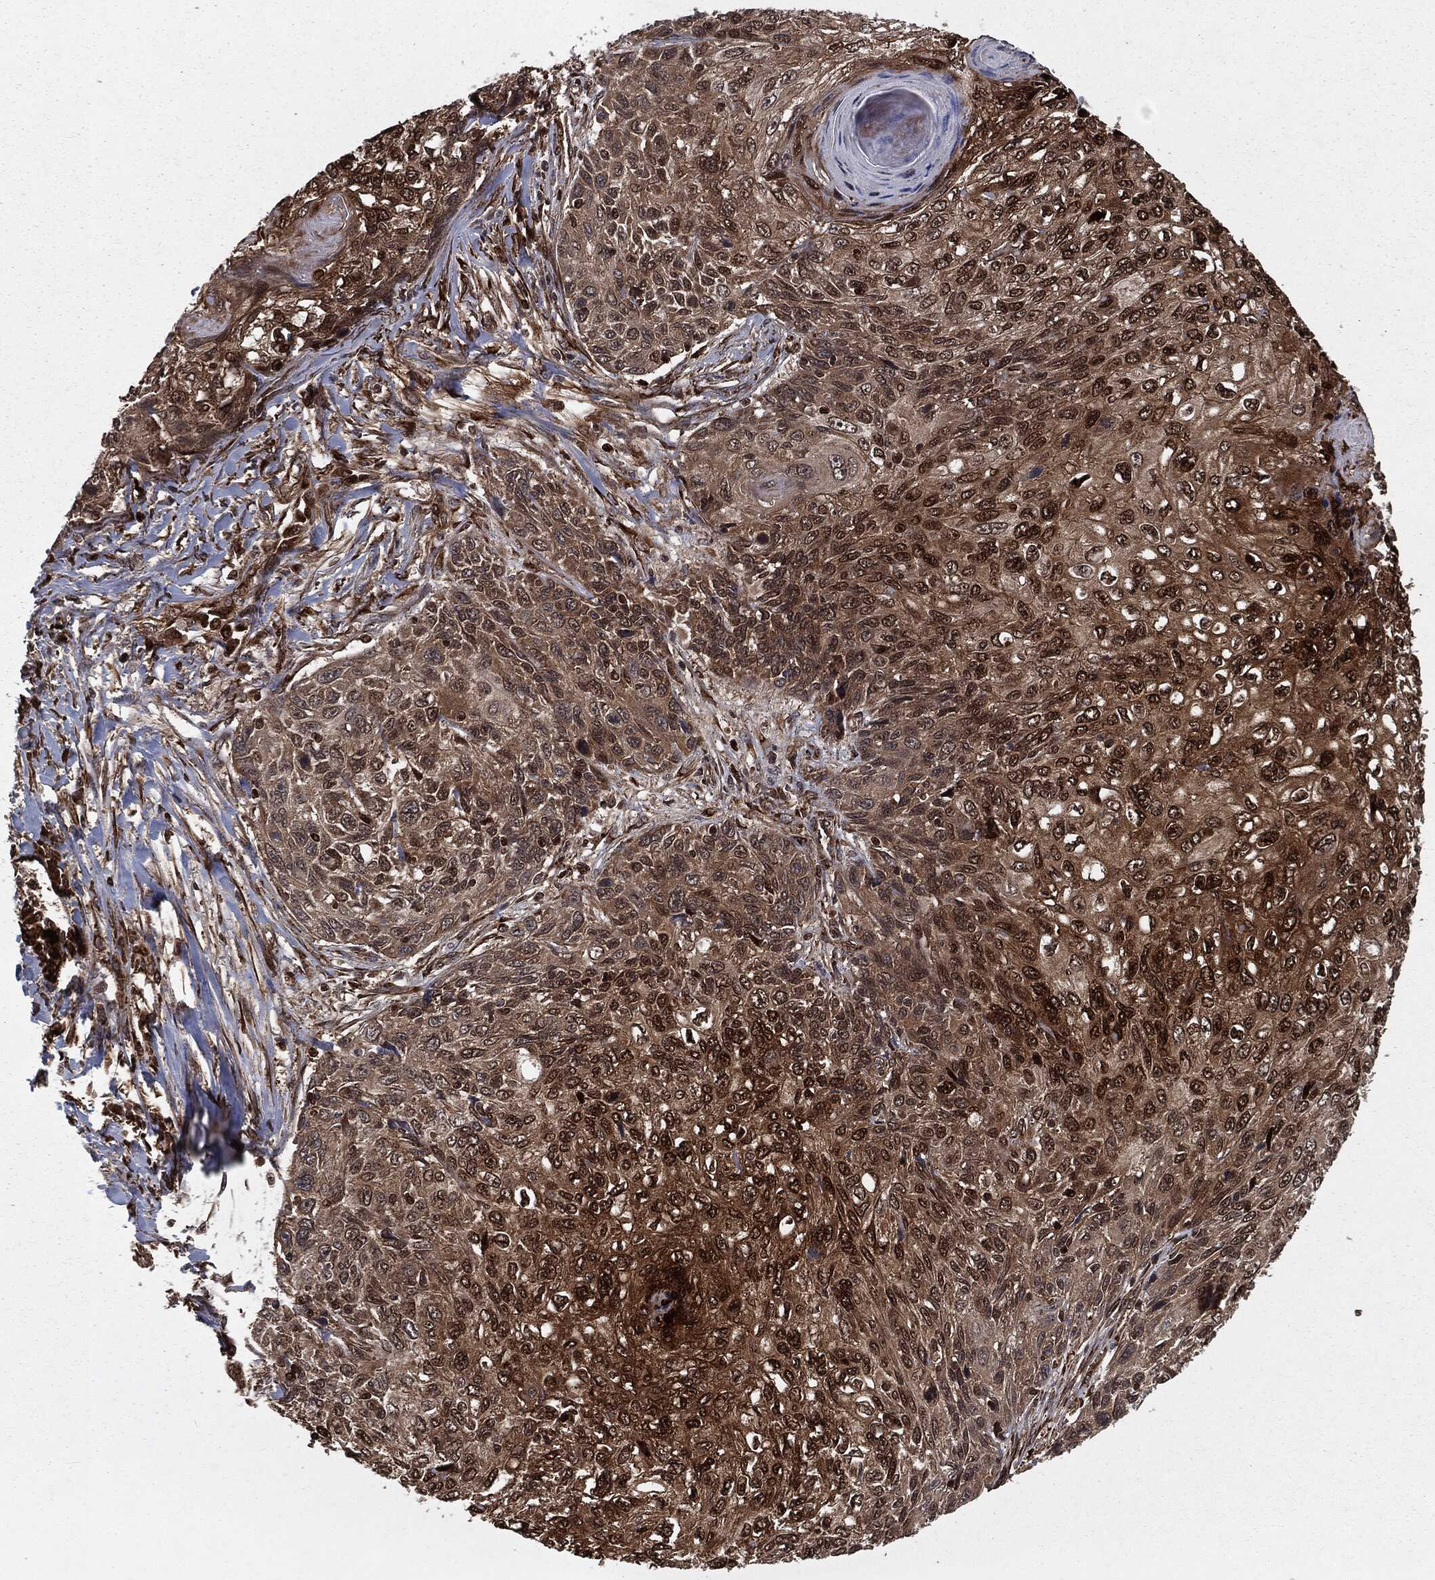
{"staining": {"intensity": "strong", "quantity": "25%-75%", "location": "cytoplasmic/membranous,nuclear"}, "tissue": "skin cancer", "cell_type": "Tumor cells", "image_type": "cancer", "snomed": [{"axis": "morphology", "description": "Squamous cell carcinoma, NOS"}, {"axis": "topography", "description": "Skin"}], "caption": "DAB (3,3'-diaminobenzidine) immunohistochemical staining of human skin cancer reveals strong cytoplasmic/membranous and nuclear protein staining in approximately 25%-75% of tumor cells. The staining is performed using DAB (3,3'-diaminobenzidine) brown chromogen to label protein expression. The nuclei are counter-stained blue using hematoxylin.", "gene": "RANBP9", "patient": {"sex": "male", "age": 92}}